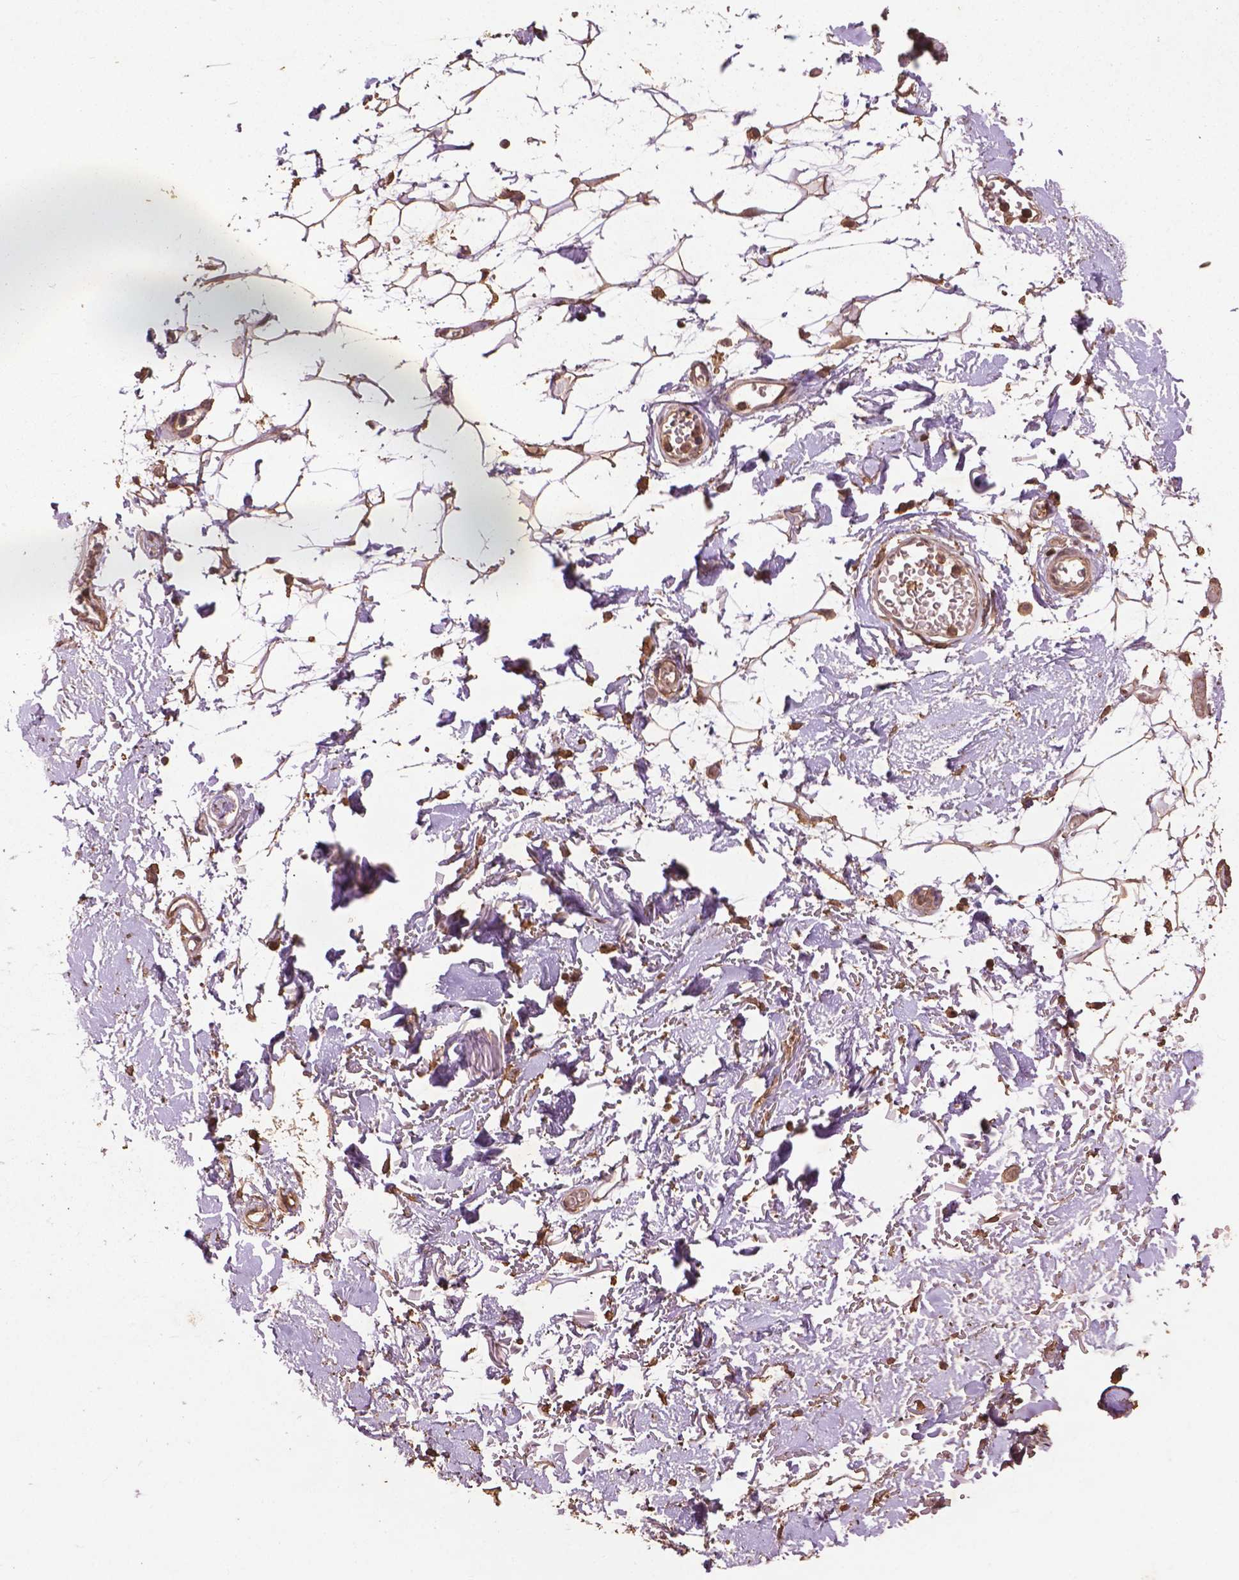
{"staining": {"intensity": "moderate", "quantity": ">75%", "location": "cytoplasmic/membranous,nuclear"}, "tissue": "adipose tissue", "cell_type": "Adipocytes", "image_type": "normal", "snomed": [{"axis": "morphology", "description": "Normal tissue, NOS"}, {"axis": "topography", "description": "Anal"}, {"axis": "topography", "description": "Peripheral nerve tissue"}], "caption": "Adipose tissue stained with immunohistochemistry (IHC) reveals moderate cytoplasmic/membranous,nuclear staining in approximately >75% of adipocytes. (Brightfield microscopy of DAB IHC at high magnification).", "gene": "BABAM1", "patient": {"sex": "male", "age": 78}}